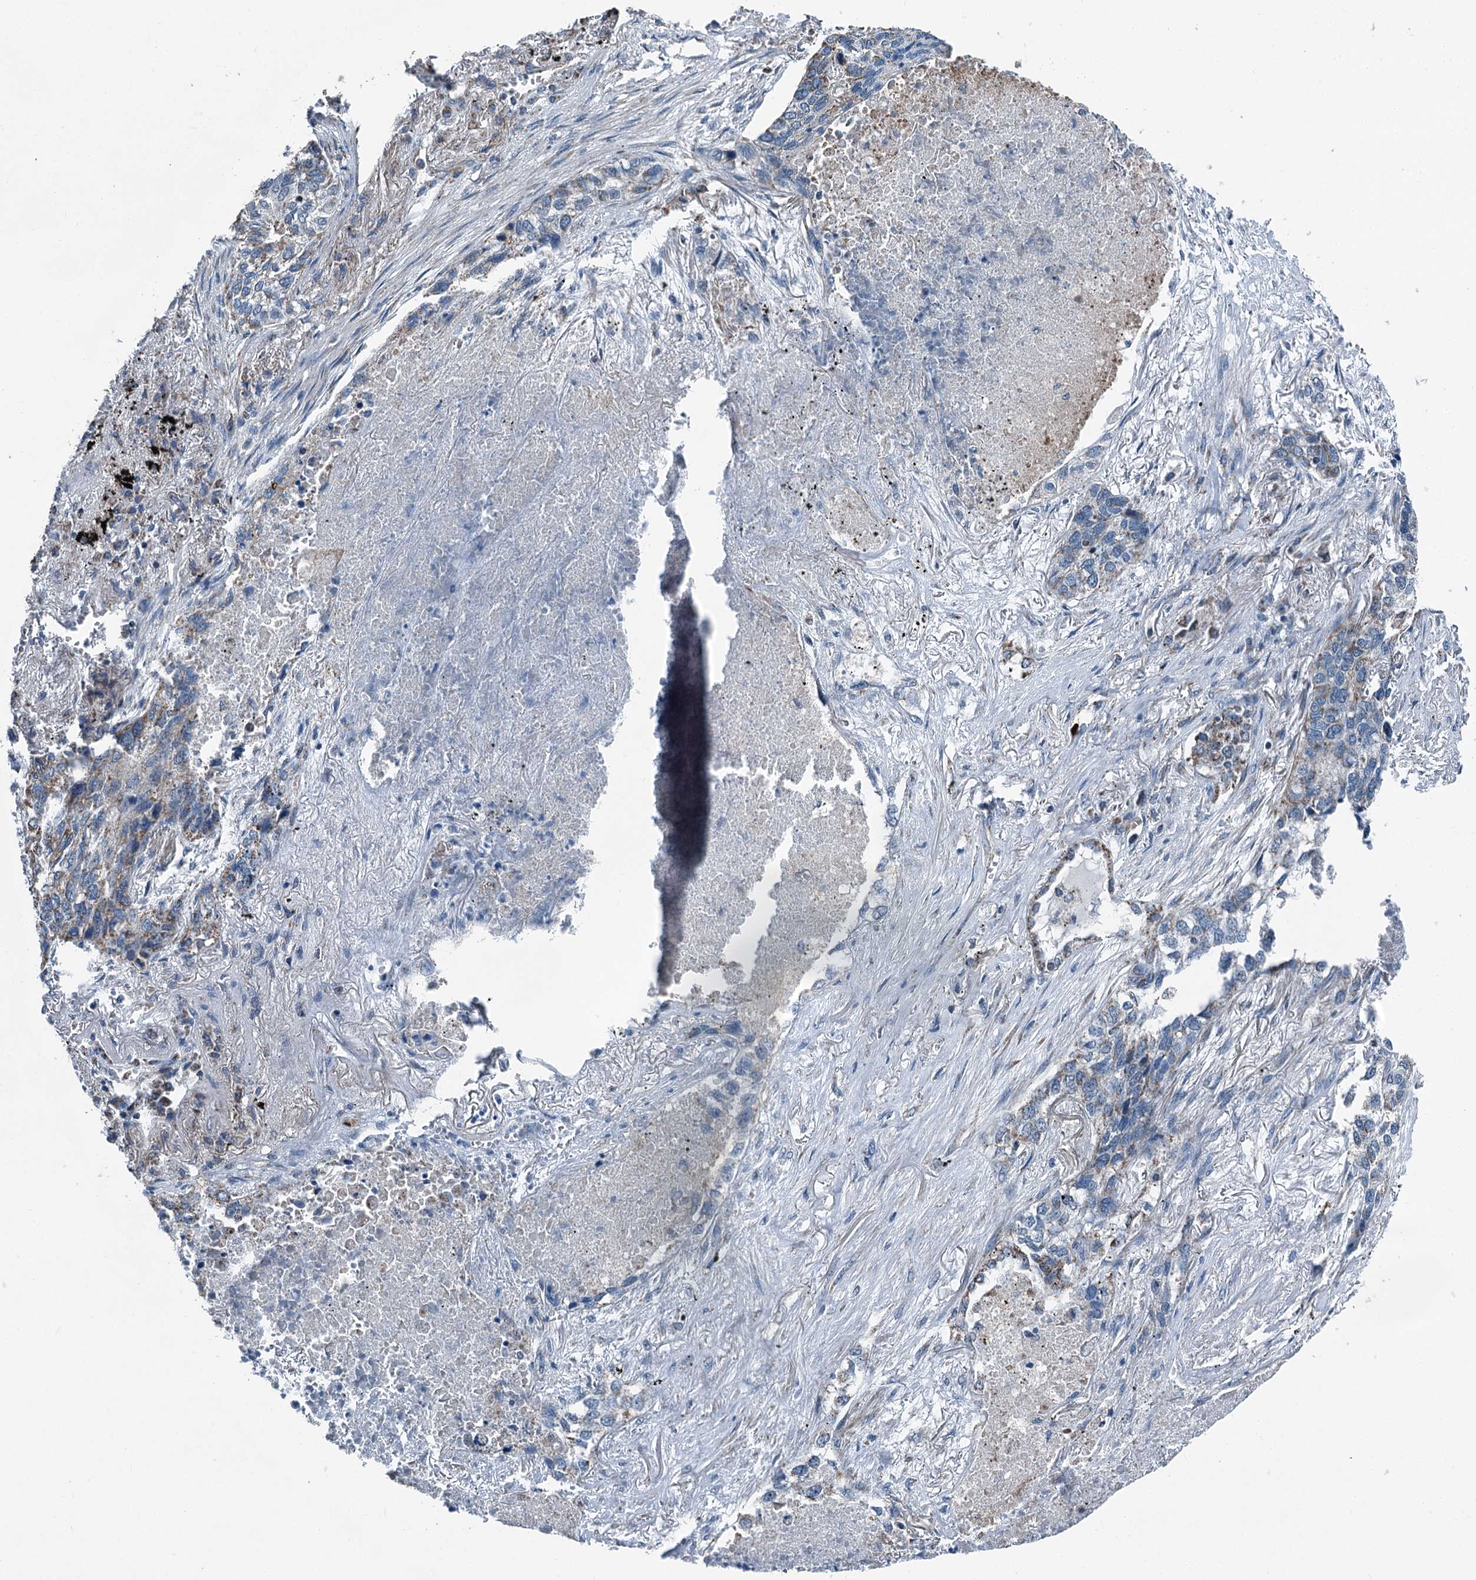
{"staining": {"intensity": "moderate", "quantity": "<25%", "location": "cytoplasmic/membranous"}, "tissue": "lung cancer", "cell_type": "Tumor cells", "image_type": "cancer", "snomed": [{"axis": "morphology", "description": "Squamous cell carcinoma, NOS"}, {"axis": "topography", "description": "Lung"}], "caption": "Squamous cell carcinoma (lung) tissue exhibits moderate cytoplasmic/membranous positivity in approximately <25% of tumor cells", "gene": "TRPT1", "patient": {"sex": "female", "age": 63}}